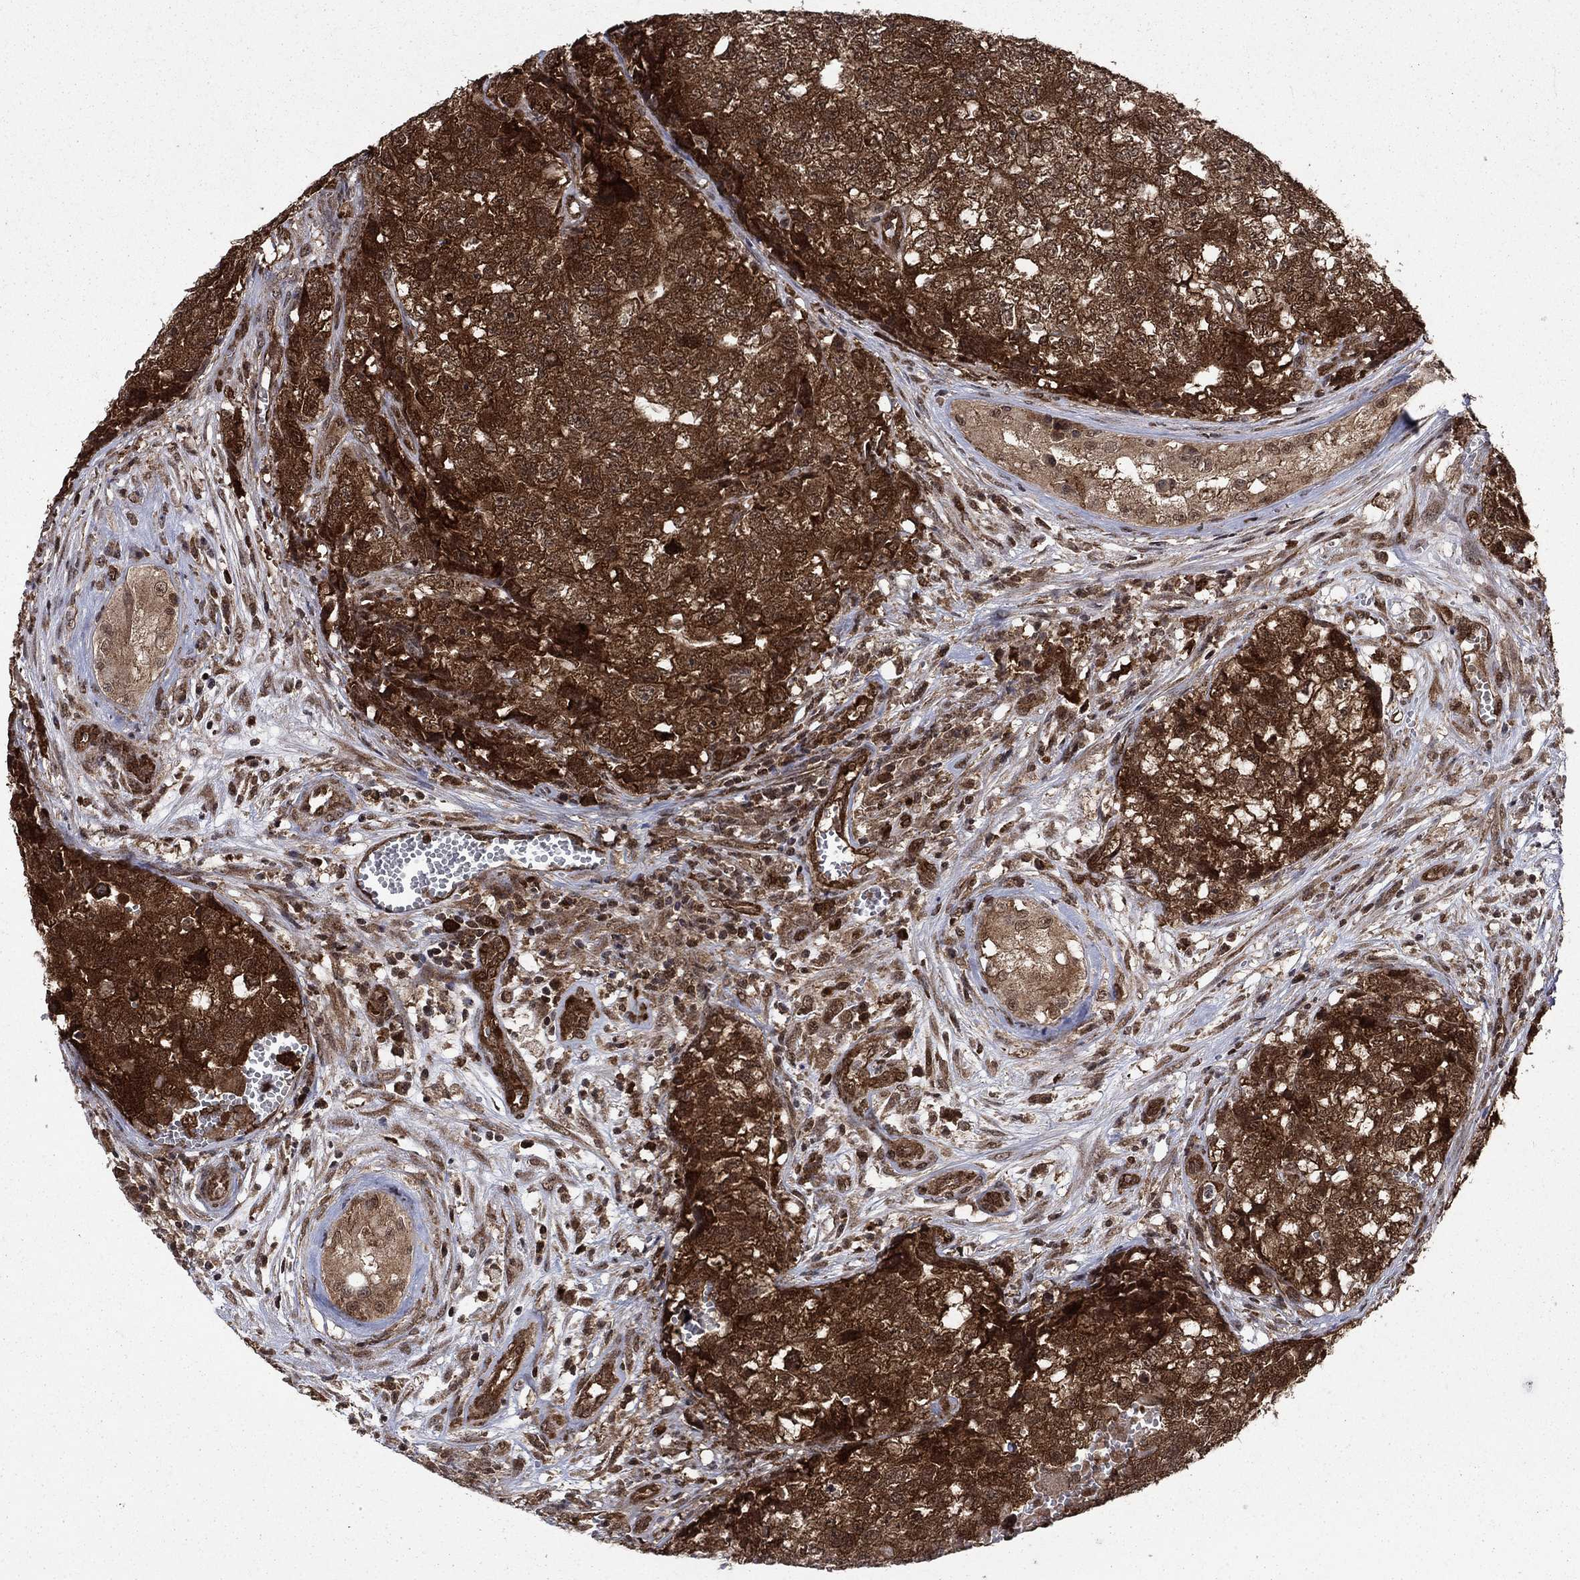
{"staining": {"intensity": "strong", "quantity": ">75%", "location": "cytoplasmic/membranous"}, "tissue": "testis cancer", "cell_type": "Tumor cells", "image_type": "cancer", "snomed": [{"axis": "morphology", "description": "Seminoma, NOS"}, {"axis": "morphology", "description": "Carcinoma, Embryonal, NOS"}, {"axis": "topography", "description": "Testis"}], "caption": "IHC of human testis cancer (seminoma) exhibits high levels of strong cytoplasmic/membranous staining in about >75% of tumor cells.", "gene": "DNAJA1", "patient": {"sex": "male", "age": 22}}